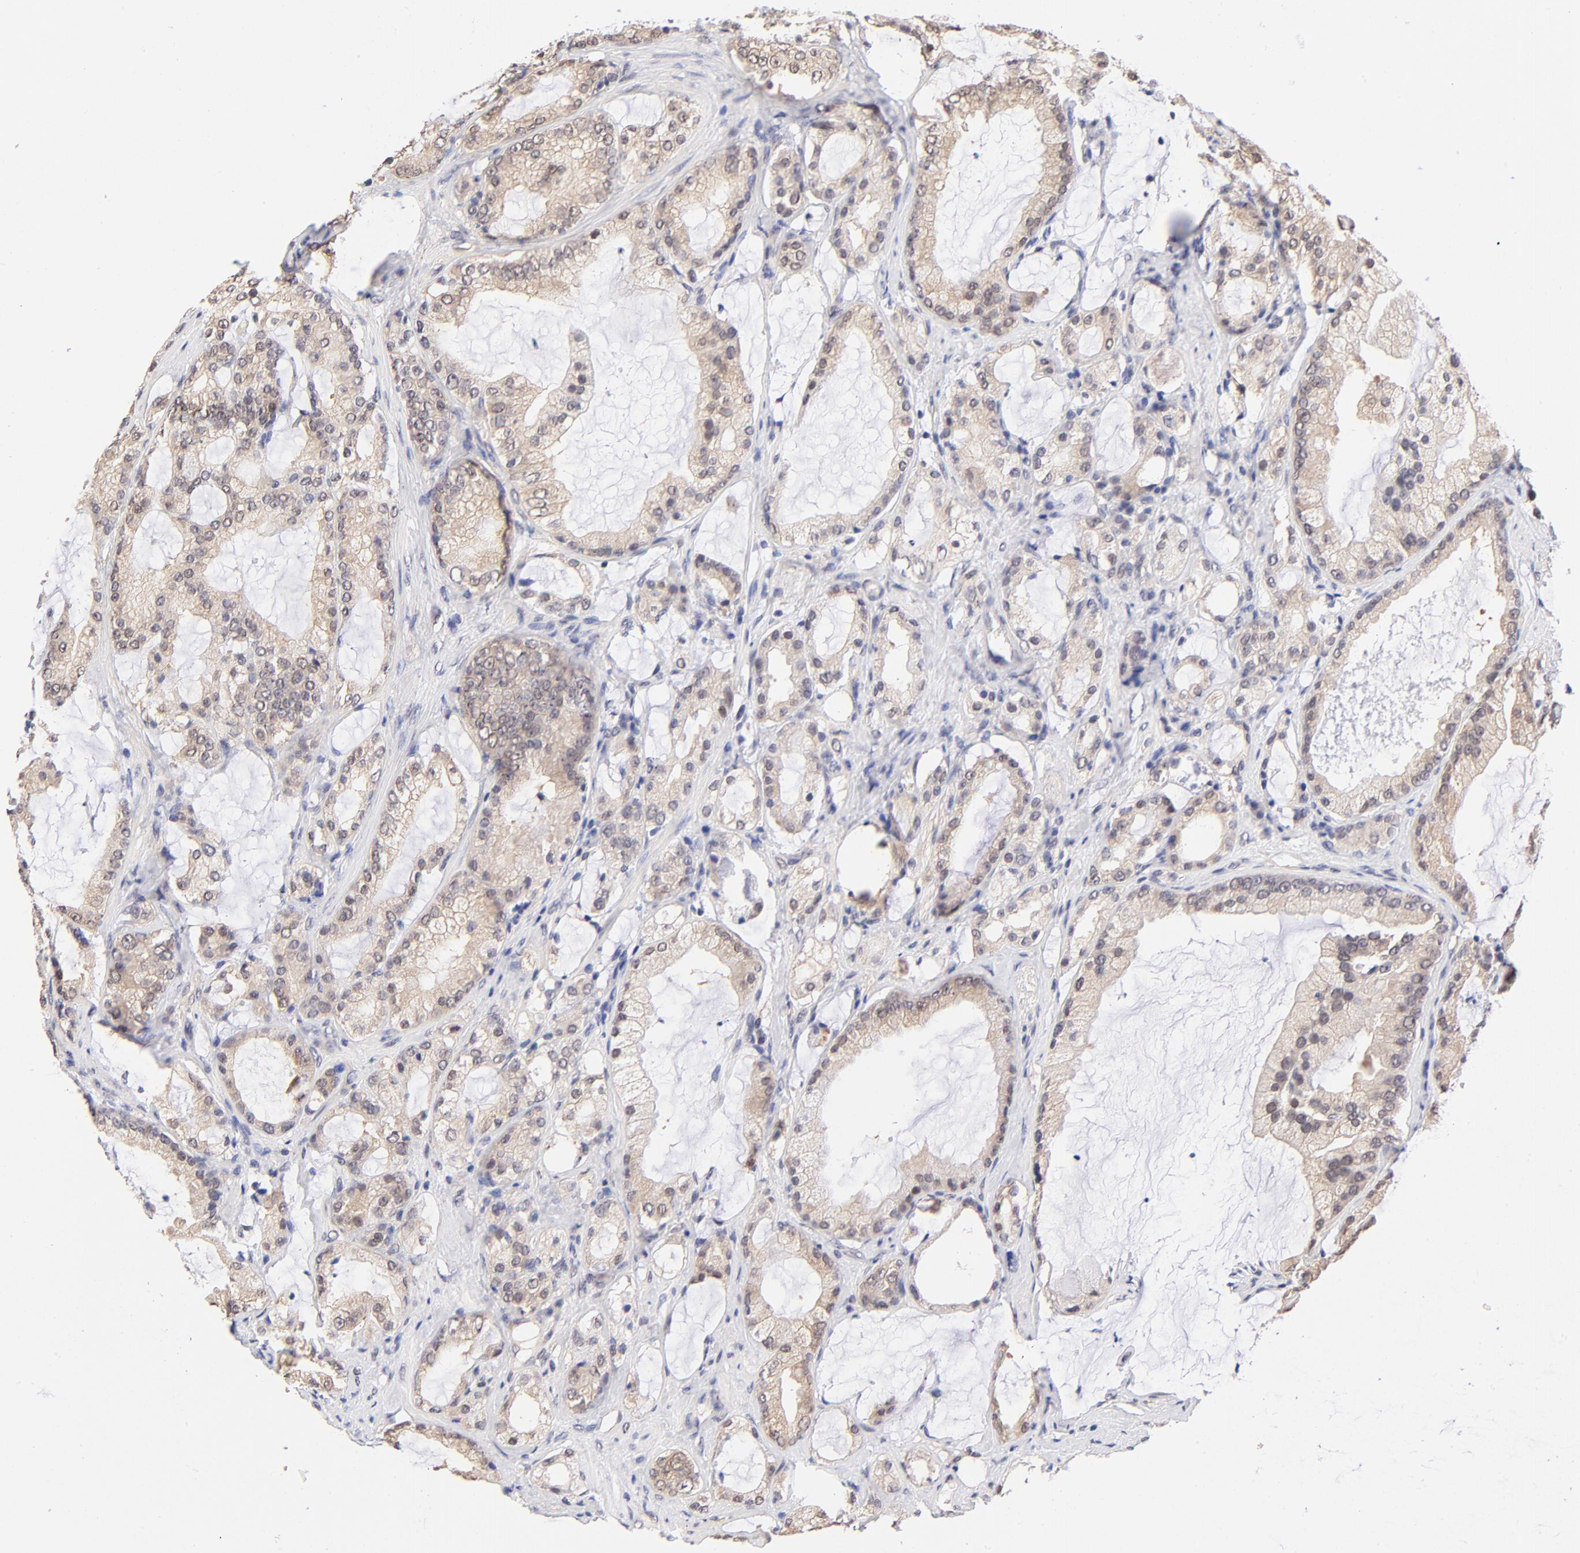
{"staining": {"intensity": "weak", "quantity": "<25%", "location": "cytoplasmic/membranous,nuclear"}, "tissue": "prostate cancer", "cell_type": "Tumor cells", "image_type": "cancer", "snomed": [{"axis": "morphology", "description": "Adenocarcinoma, Medium grade"}, {"axis": "topography", "description": "Prostate"}], "caption": "DAB immunohistochemical staining of human prostate cancer displays no significant positivity in tumor cells. (DAB IHC with hematoxylin counter stain).", "gene": "TXNL1", "patient": {"sex": "male", "age": 70}}